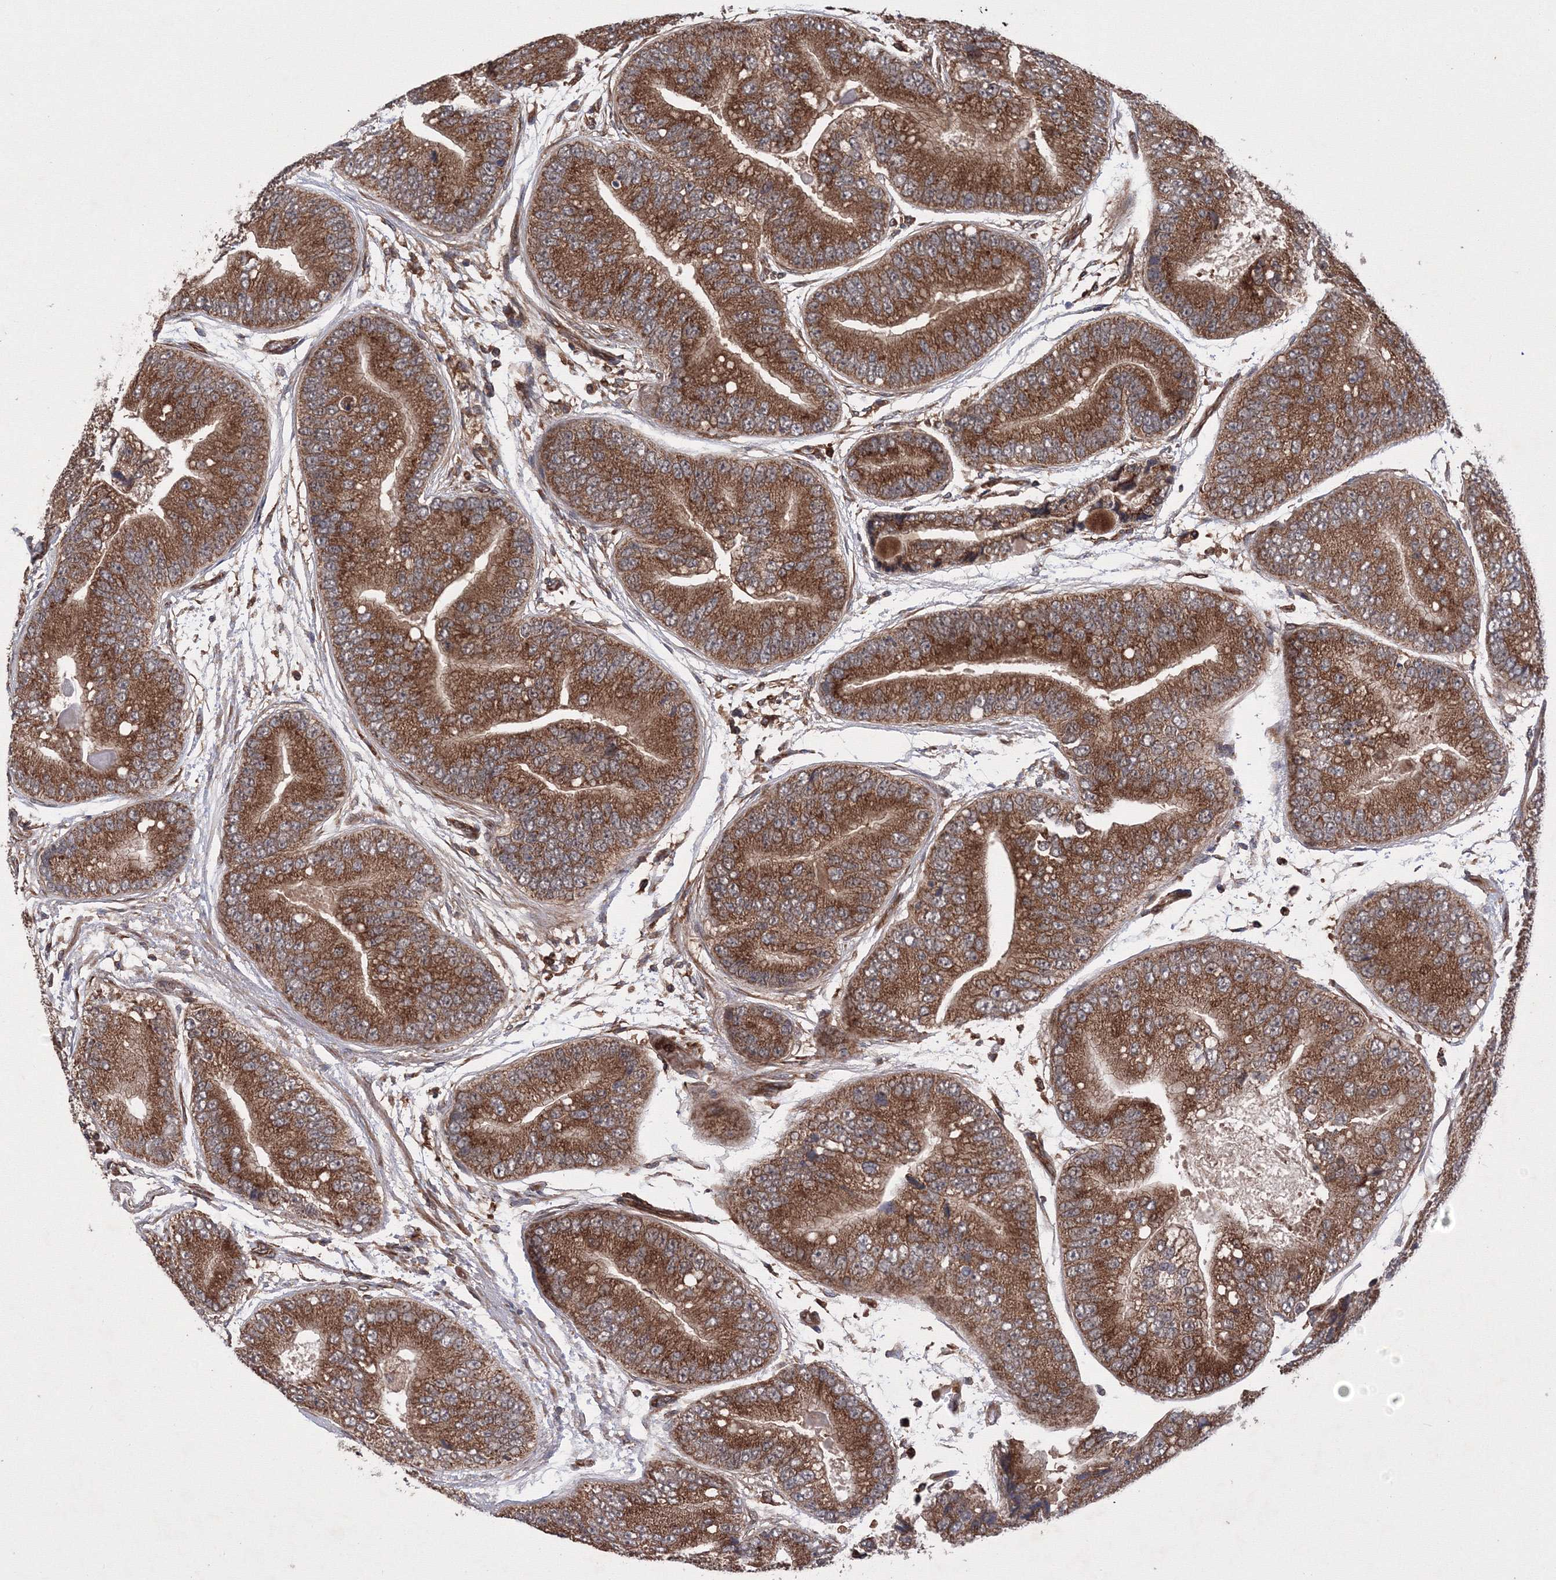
{"staining": {"intensity": "strong", "quantity": ">75%", "location": "cytoplasmic/membranous"}, "tissue": "prostate cancer", "cell_type": "Tumor cells", "image_type": "cancer", "snomed": [{"axis": "morphology", "description": "Adenocarcinoma, High grade"}, {"axis": "topography", "description": "Prostate"}], "caption": "IHC of prostate cancer (adenocarcinoma (high-grade)) shows high levels of strong cytoplasmic/membranous expression in approximately >75% of tumor cells. (Brightfield microscopy of DAB IHC at high magnification).", "gene": "ATG3", "patient": {"sex": "male", "age": 70}}